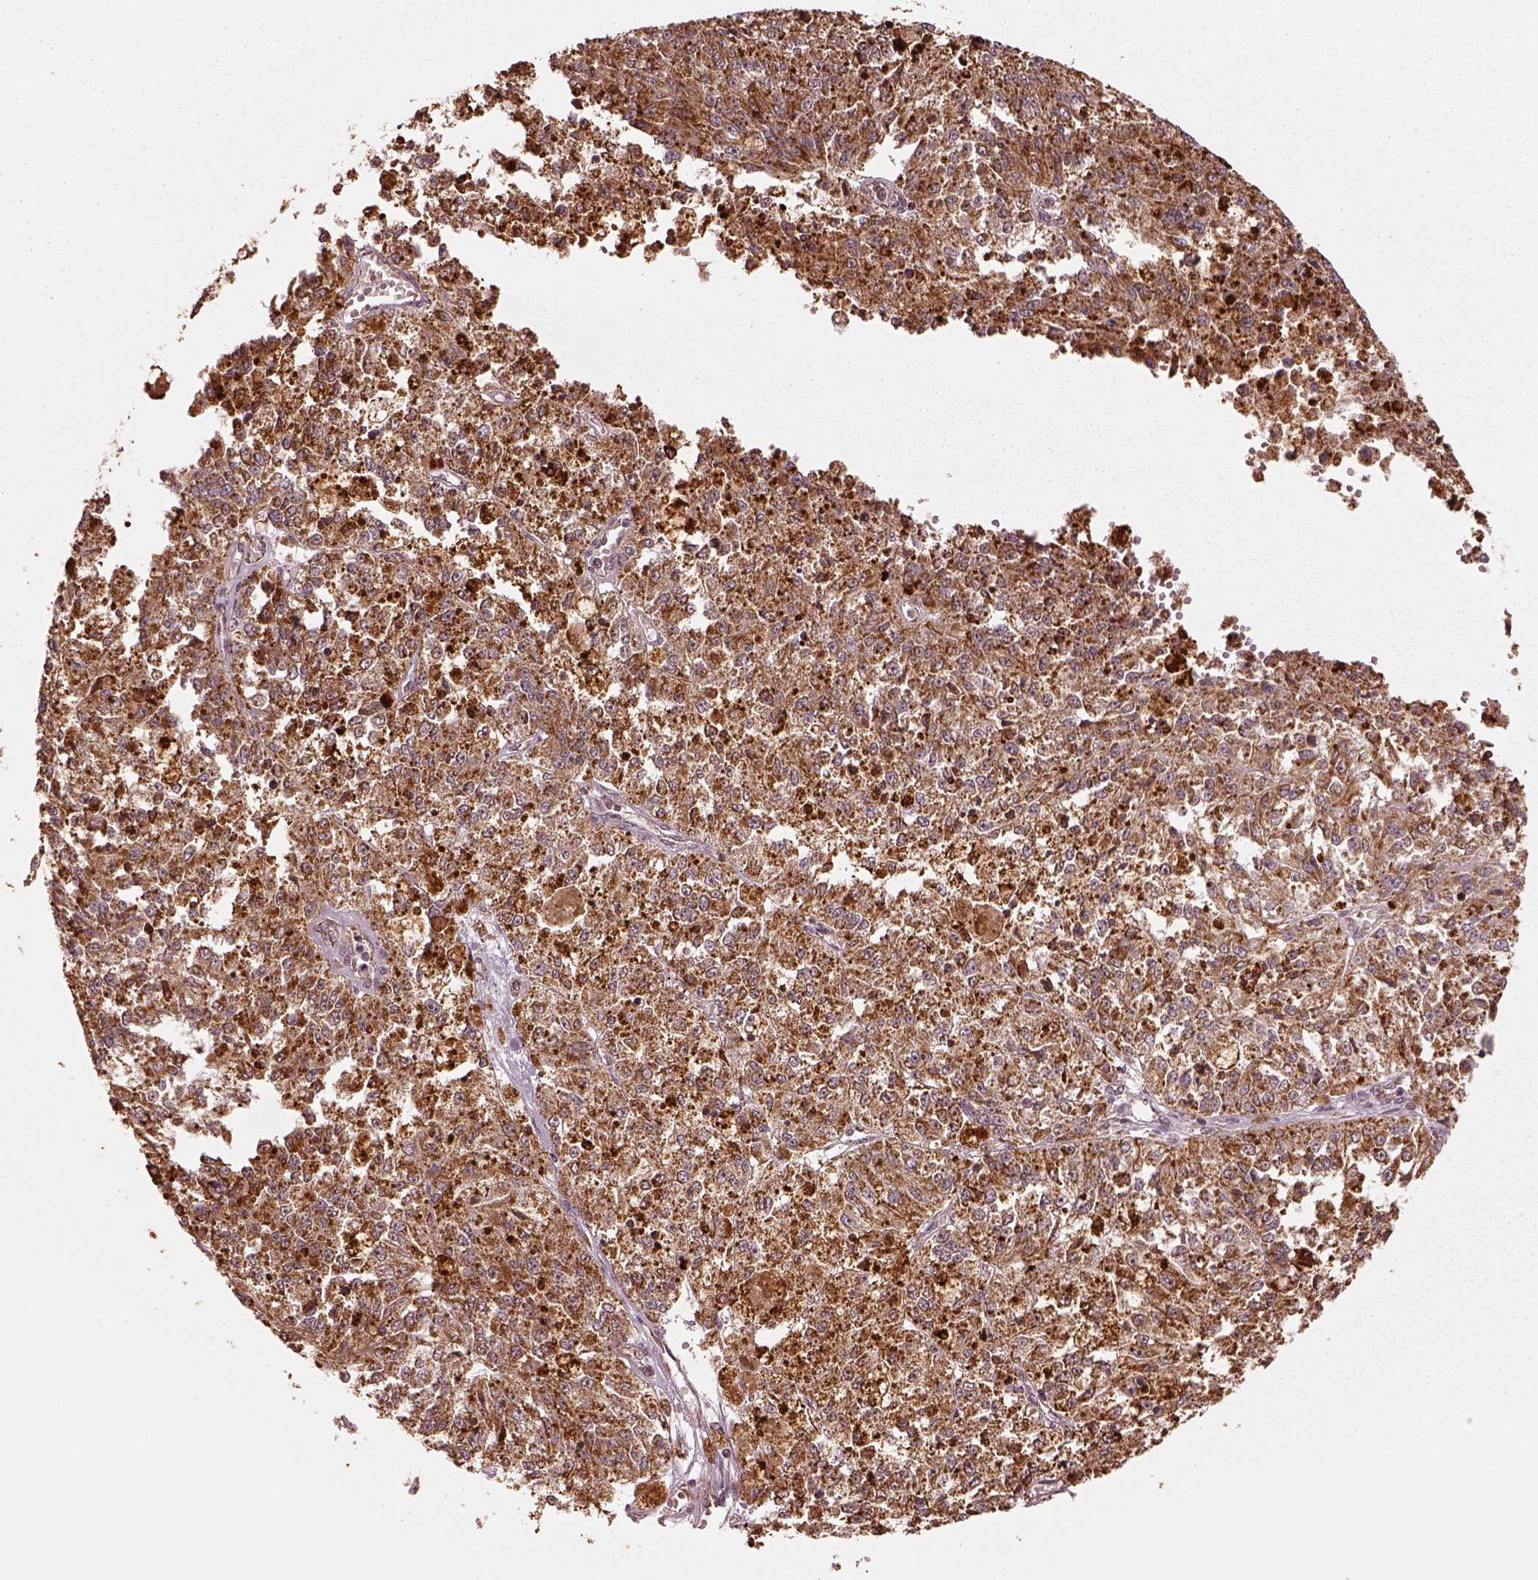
{"staining": {"intensity": "moderate", "quantity": ">75%", "location": "cytoplasmic/membranous"}, "tissue": "melanoma", "cell_type": "Tumor cells", "image_type": "cancer", "snomed": [{"axis": "morphology", "description": "Malignant melanoma, Metastatic site"}, {"axis": "topography", "description": "Lymph node"}], "caption": "An immunohistochemistry (IHC) histopathology image of neoplastic tissue is shown. Protein staining in brown shows moderate cytoplasmic/membranous positivity in malignant melanoma (metastatic site) within tumor cells.", "gene": "SEL1L3", "patient": {"sex": "female", "age": 64}}